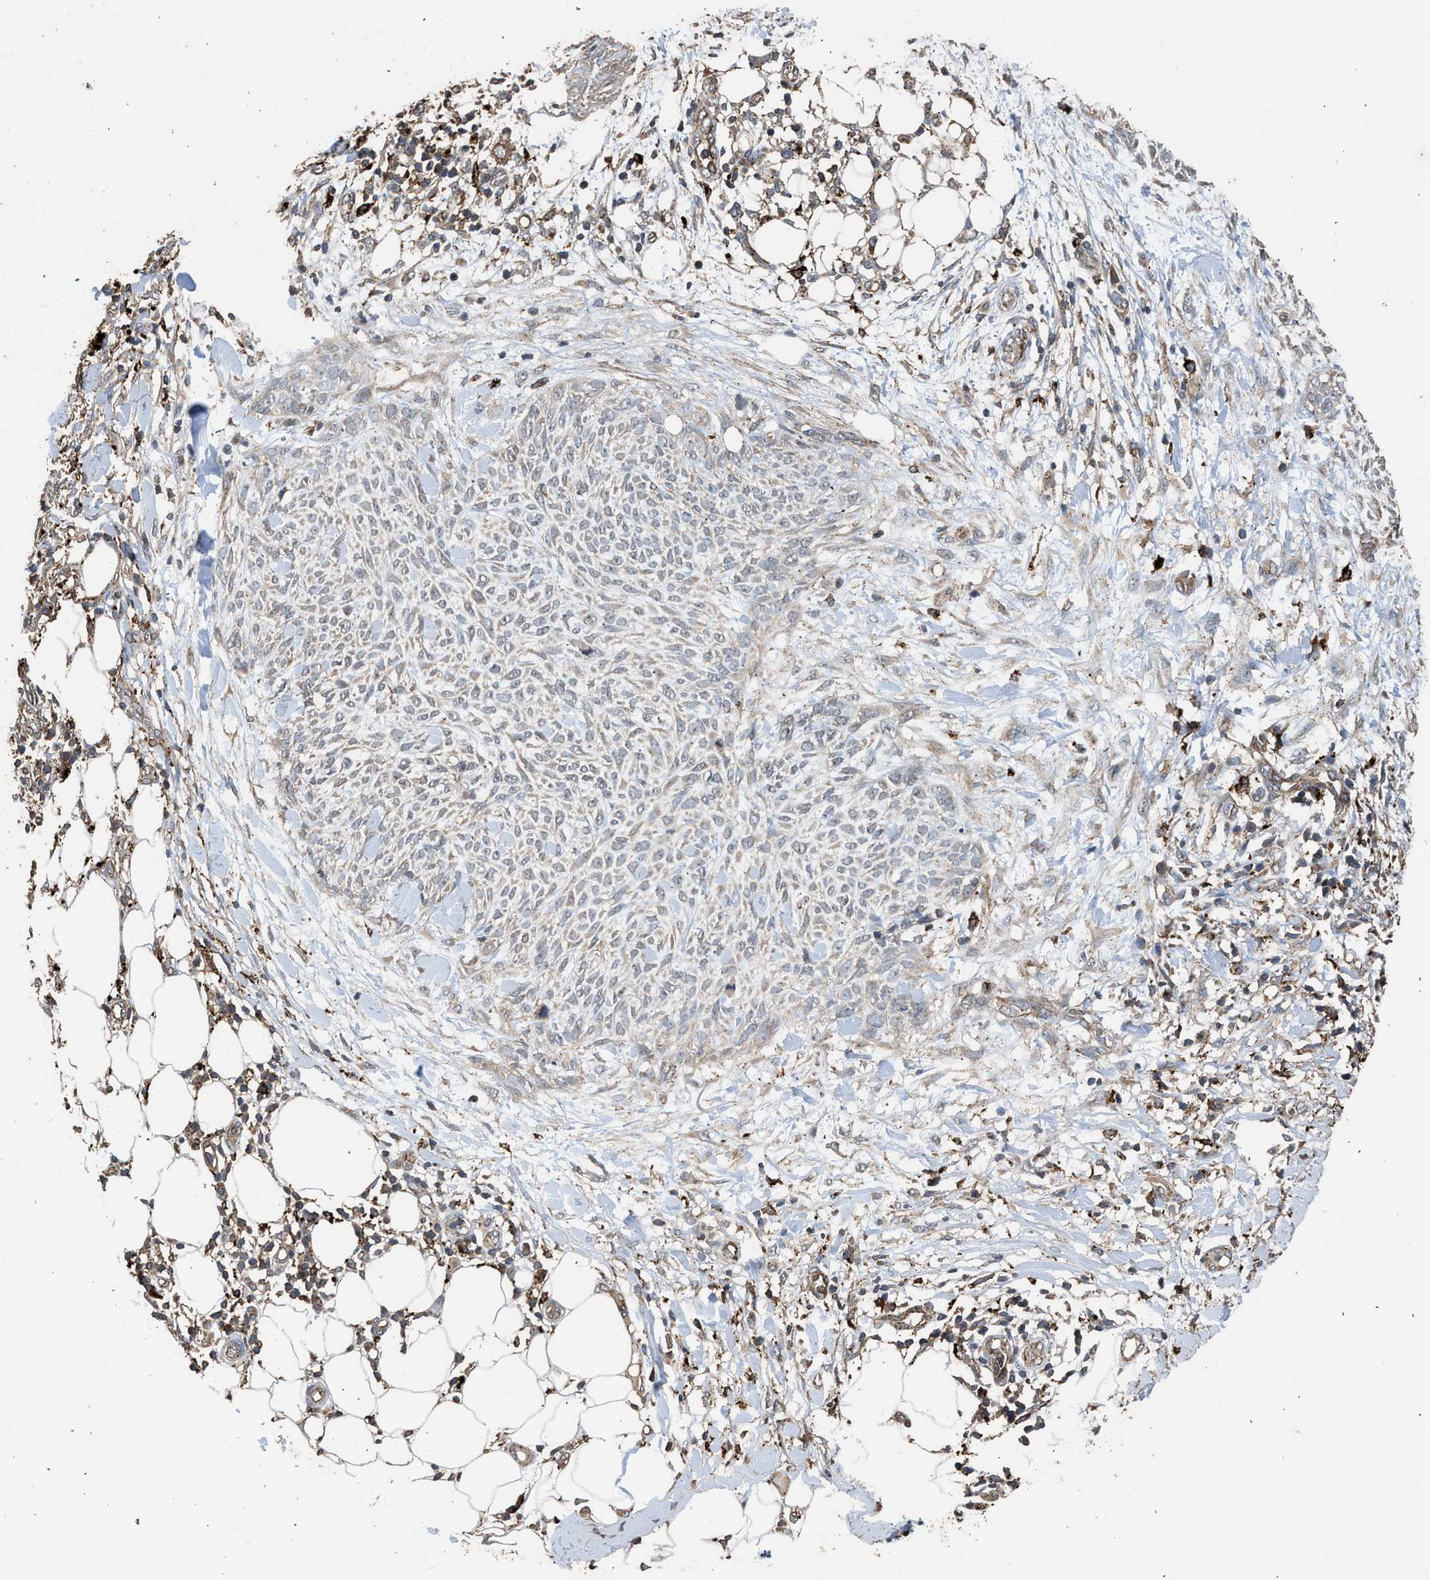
{"staining": {"intensity": "weak", "quantity": "<25%", "location": "cytoplasmic/membranous"}, "tissue": "skin cancer", "cell_type": "Tumor cells", "image_type": "cancer", "snomed": [{"axis": "morphology", "description": "Basal cell carcinoma"}, {"axis": "topography", "description": "Skin"}], "caption": "Skin cancer (basal cell carcinoma) was stained to show a protein in brown. There is no significant positivity in tumor cells.", "gene": "CTSV", "patient": {"sex": "female", "age": 84}}